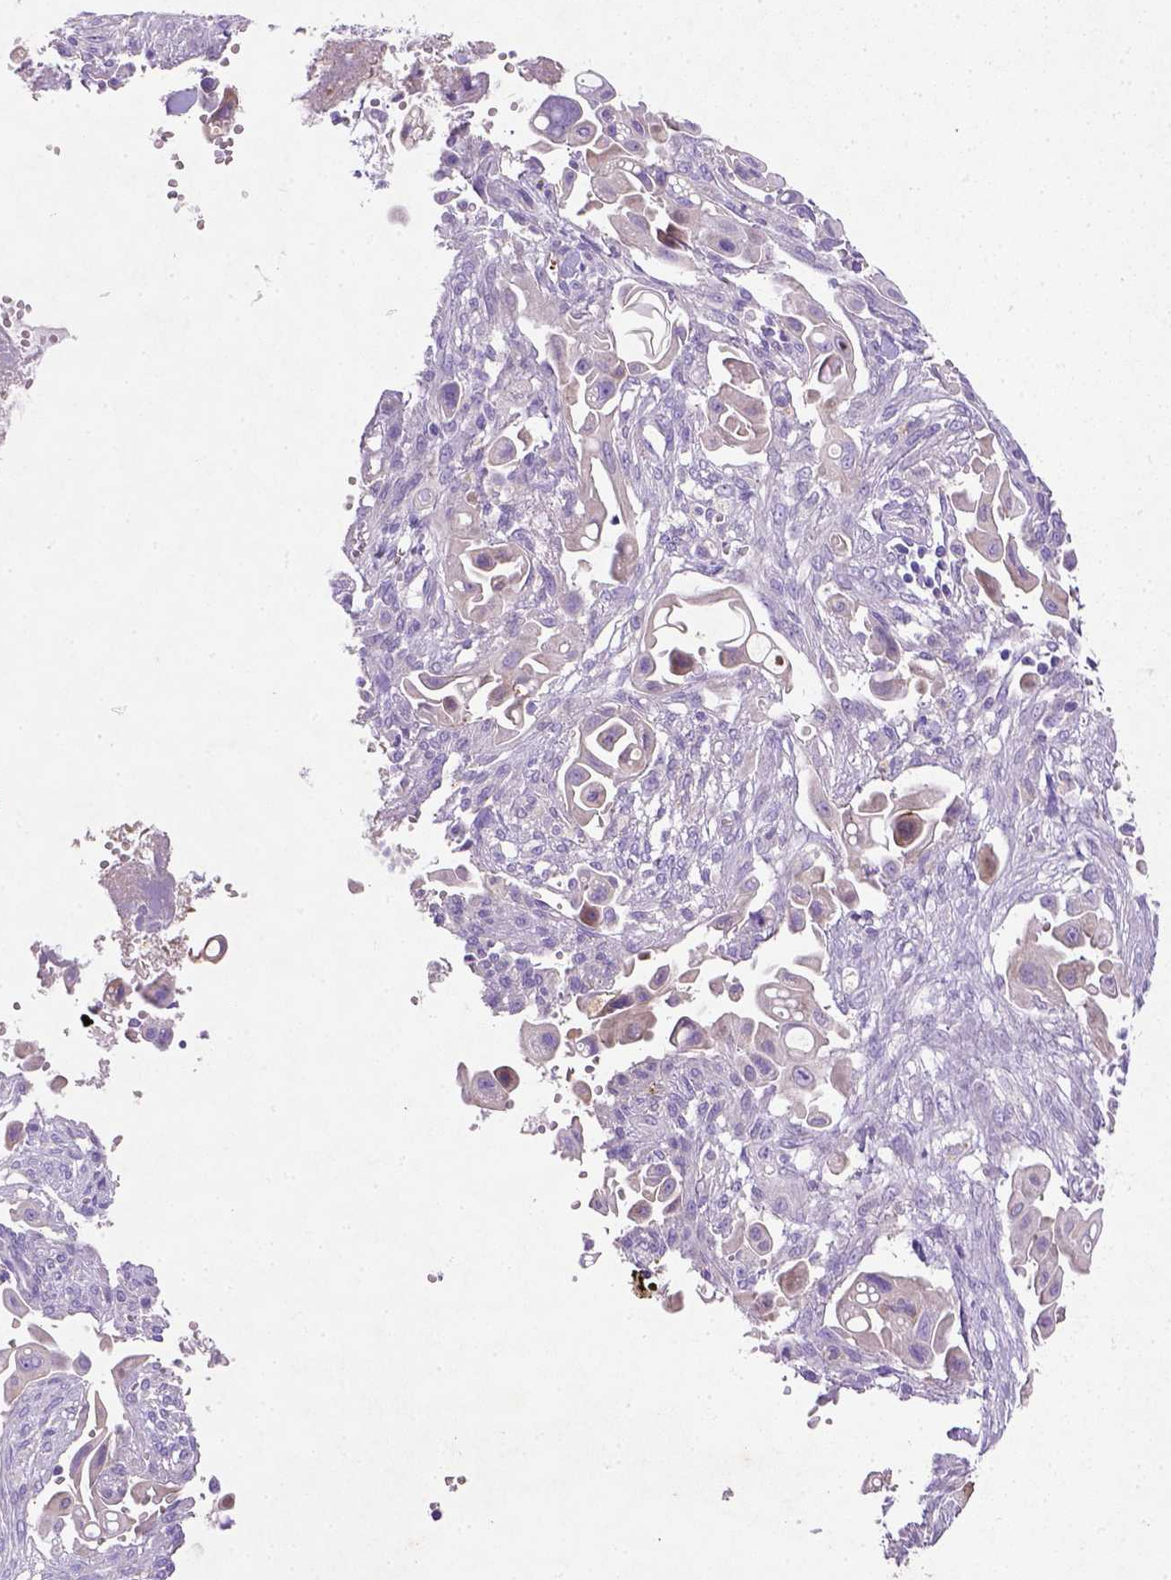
{"staining": {"intensity": "negative", "quantity": "none", "location": "none"}, "tissue": "pancreatic cancer", "cell_type": "Tumor cells", "image_type": "cancer", "snomed": [{"axis": "morphology", "description": "Adenocarcinoma, NOS"}, {"axis": "topography", "description": "Pancreas"}], "caption": "Immunohistochemistry (IHC) image of pancreatic cancer stained for a protein (brown), which demonstrates no positivity in tumor cells.", "gene": "NUDT2", "patient": {"sex": "male", "age": 50}}